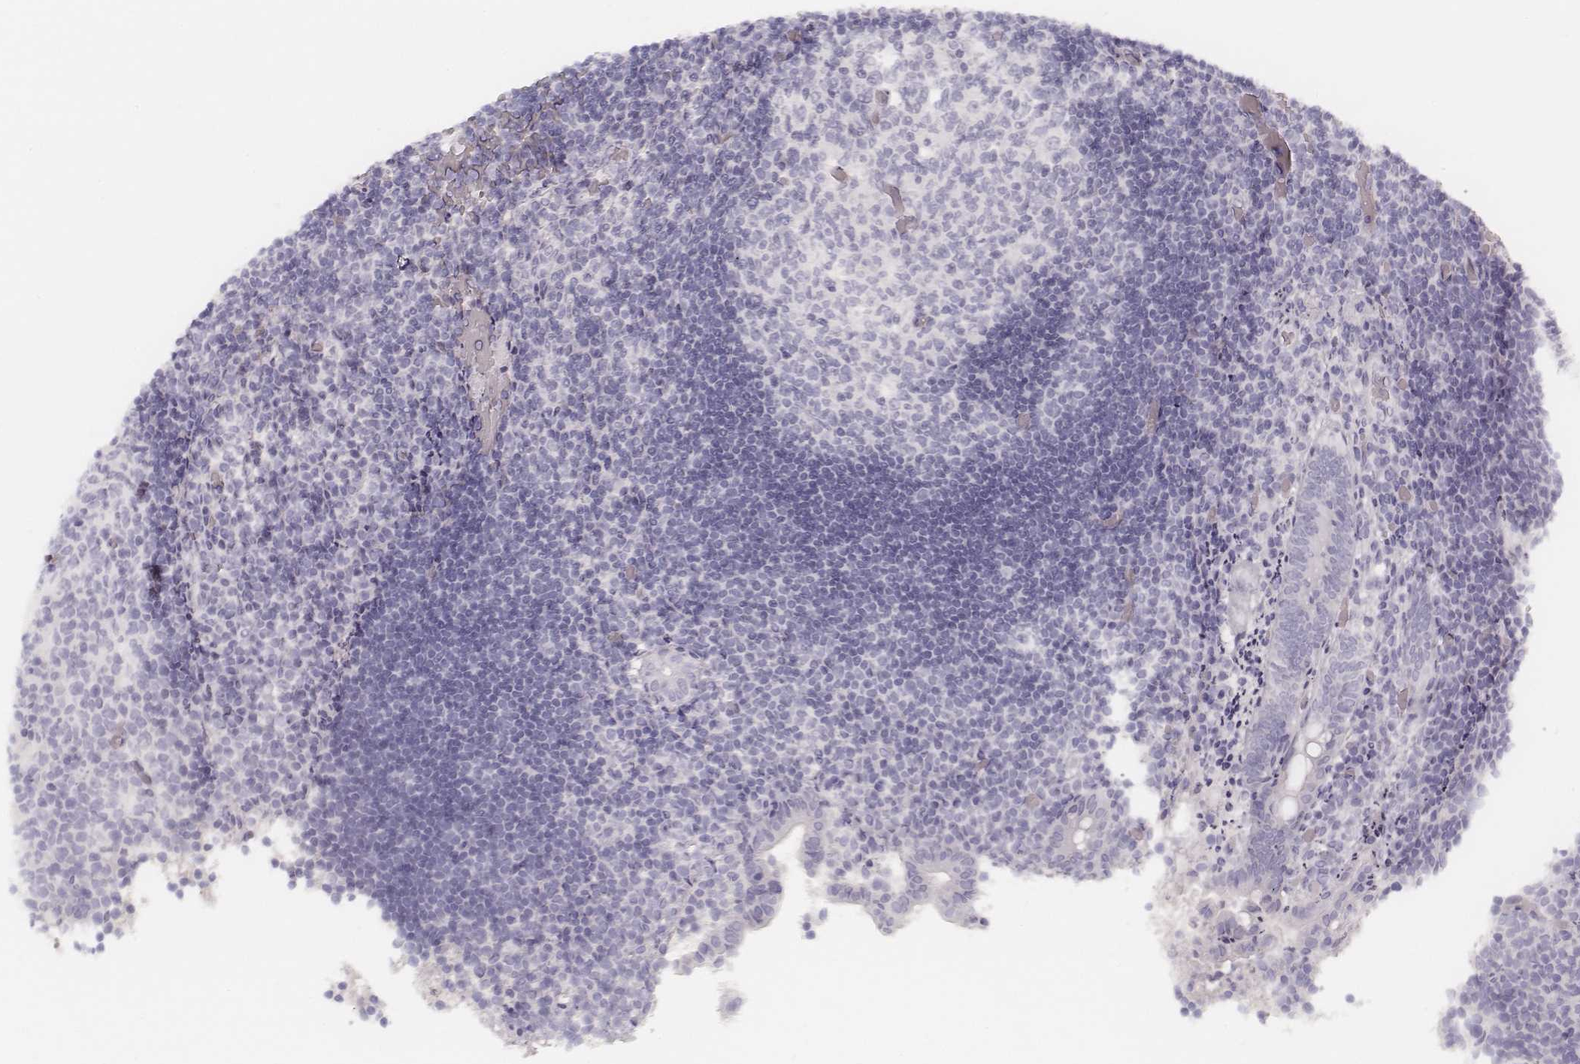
{"staining": {"intensity": "negative", "quantity": "none", "location": "none"}, "tissue": "appendix", "cell_type": "Glandular cells", "image_type": "normal", "snomed": [{"axis": "morphology", "description": "Normal tissue, NOS"}, {"axis": "topography", "description": "Appendix"}], "caption": "Unremarkable appendix was stained to show a protein in brown. There is no significant positivity in glandular cells. (Immunohistochemistry, brightfield microscopy, high magnification).", "gene": "KRT72", "patient": {"sex": "female", "age": 32}}